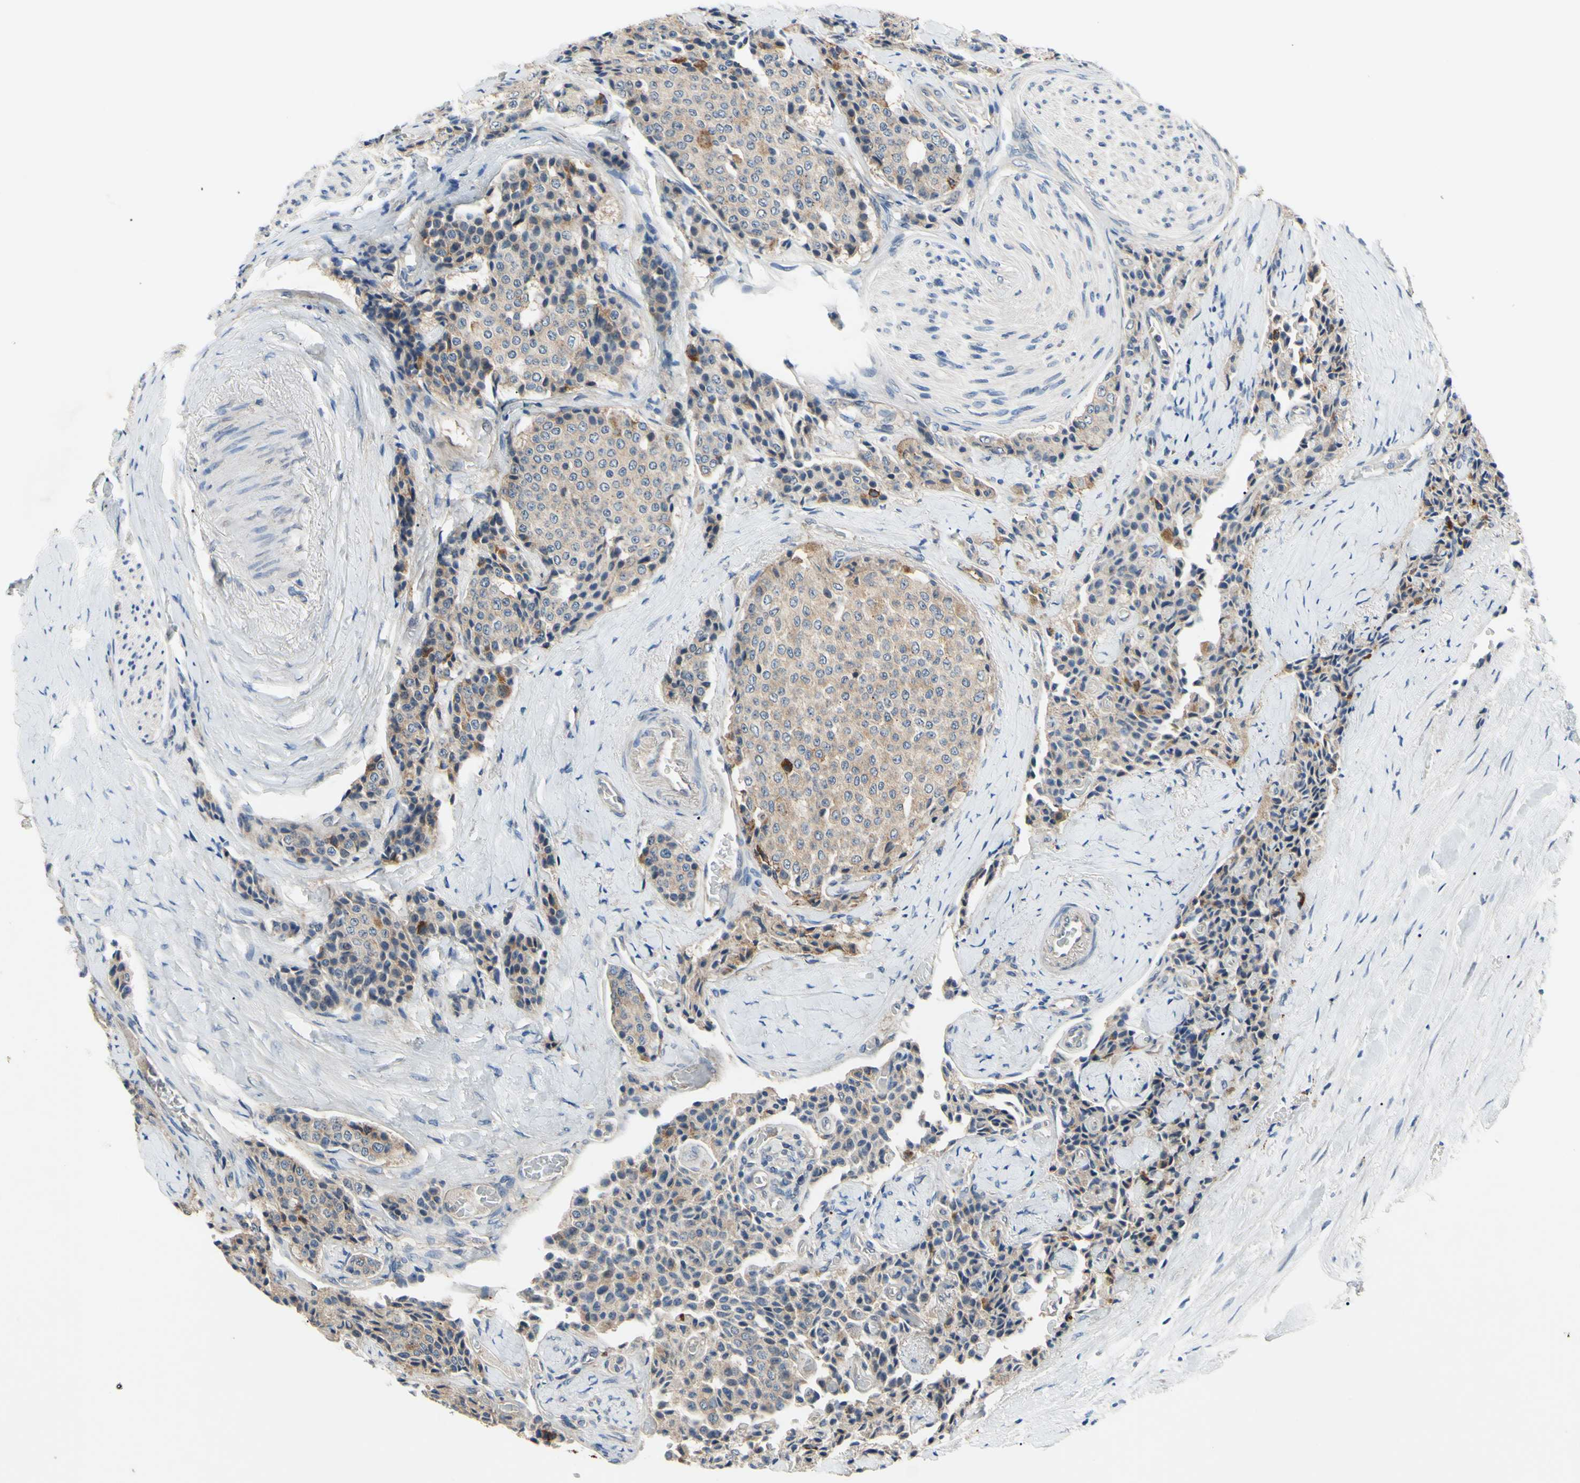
{"staining": {"intensity": "moderate", "quantity": "25%-75%", "location": "cytoplasmic/membranous"}, "tissue": "carcinoid", "cell_type": "Tumor cells", "image_type": "cancer", "snomed": [{"axis": "morphology", "description": "Carcinoid, malignant, NOS"}, {"axis": "topography", "description": "Colon"}], "caption": "This is an image of immunohistochemistry staining of carcinoid (malignant), which shows moderate expression in the cytoplasmic/membranous of tumor cells.", "gene": "HILPDA", "patient": {"sex": "female", "age": 61}}